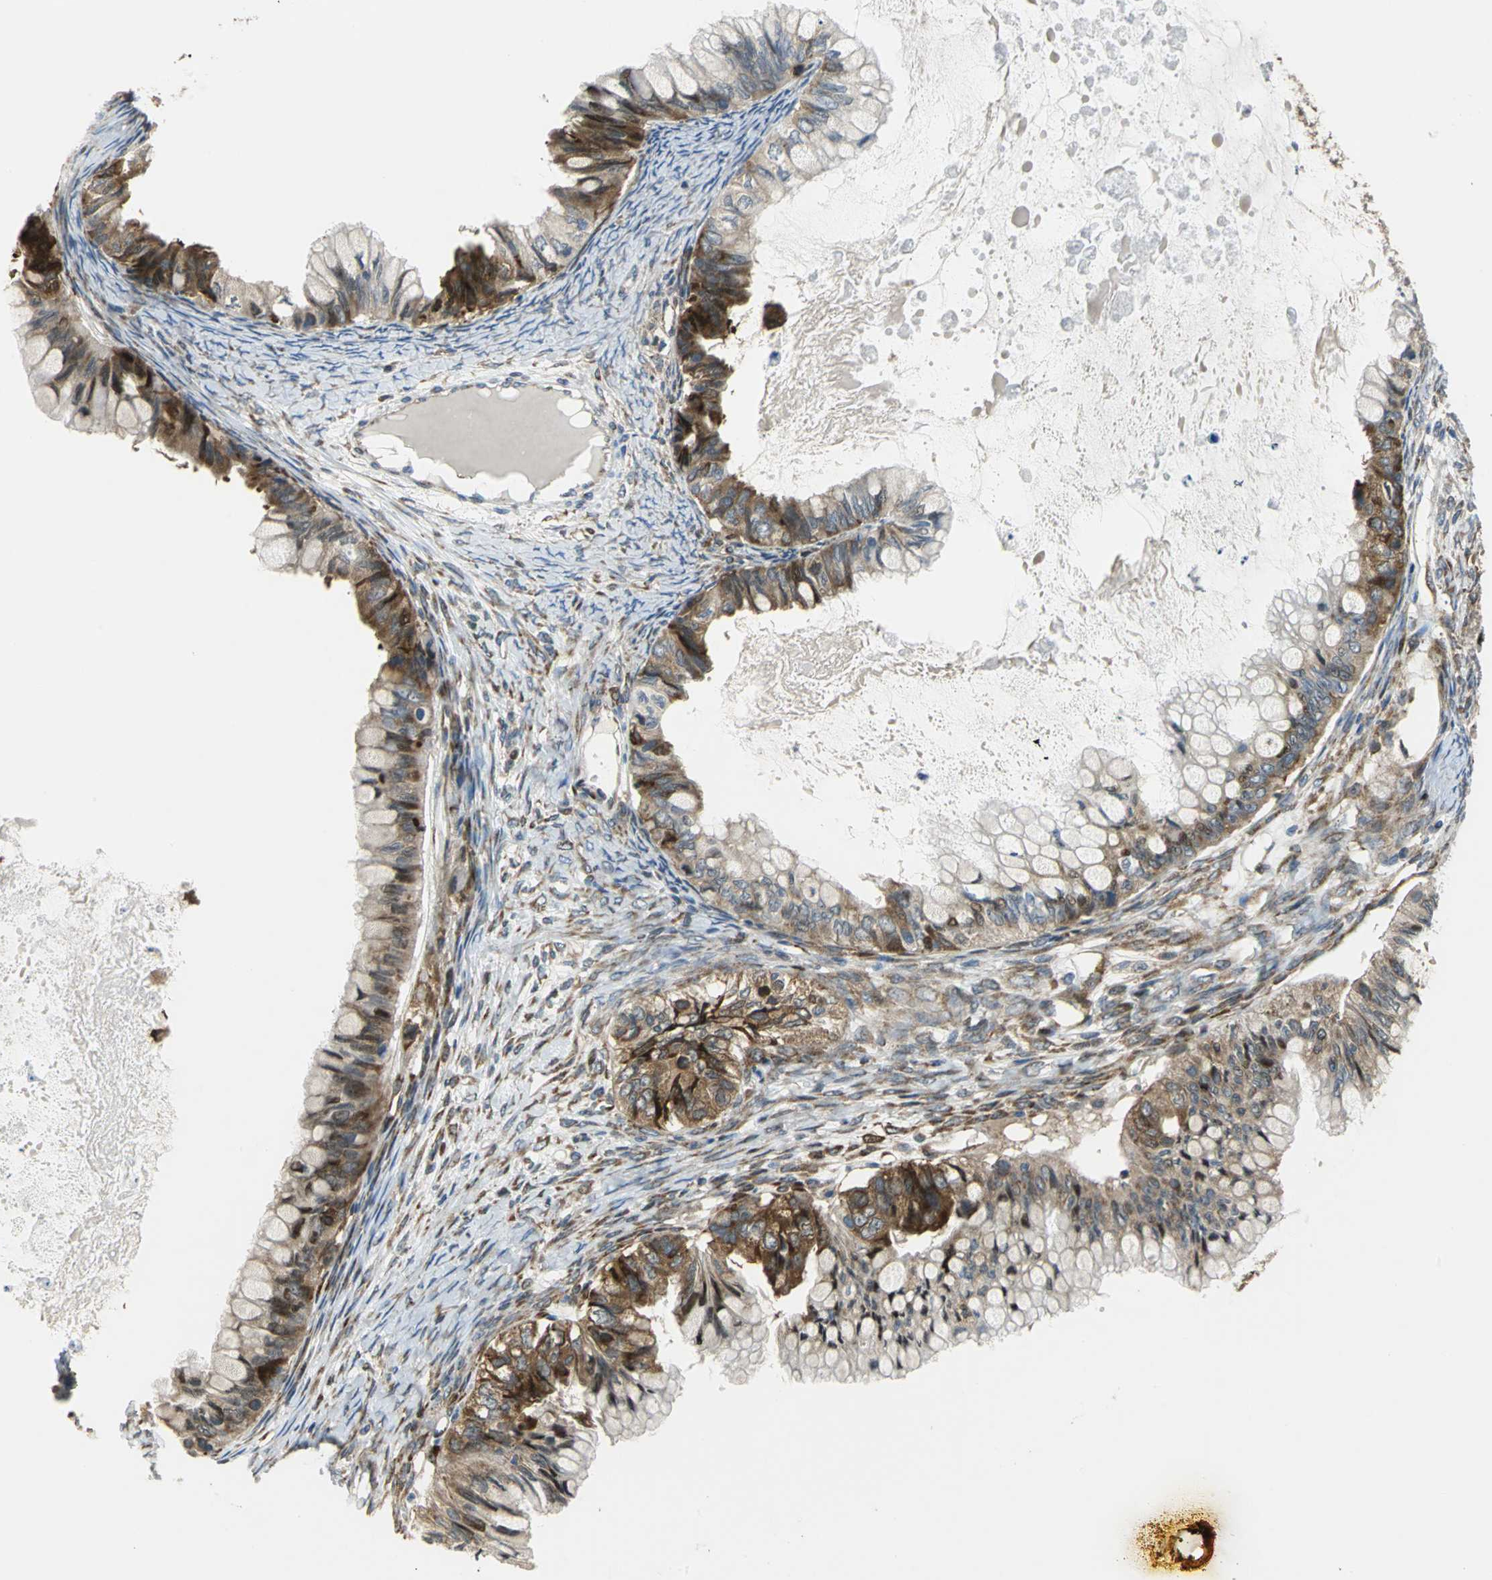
{"staining": {"intensity": "strong", "quantity": ">75%", "location": "cytoplasmic/membranous"}, "tissue": "ovarian cancer", "cell_type": "Tumor cells", "image_type": "cancer", "snomed": [{"axis": "morphology", "description": "Cystadenocarcinoma, mucinous, NOS"}, {"axis": "topography", "description": "Ovary"}], "caption": "Strong cytoplasmic/membranous staining is identified in approximately >75% of tumor cells in ovarian mucinous cystadenocarcinoma.", "gene": "YBX1", "patient": {"sex": "female", "age": 80}}